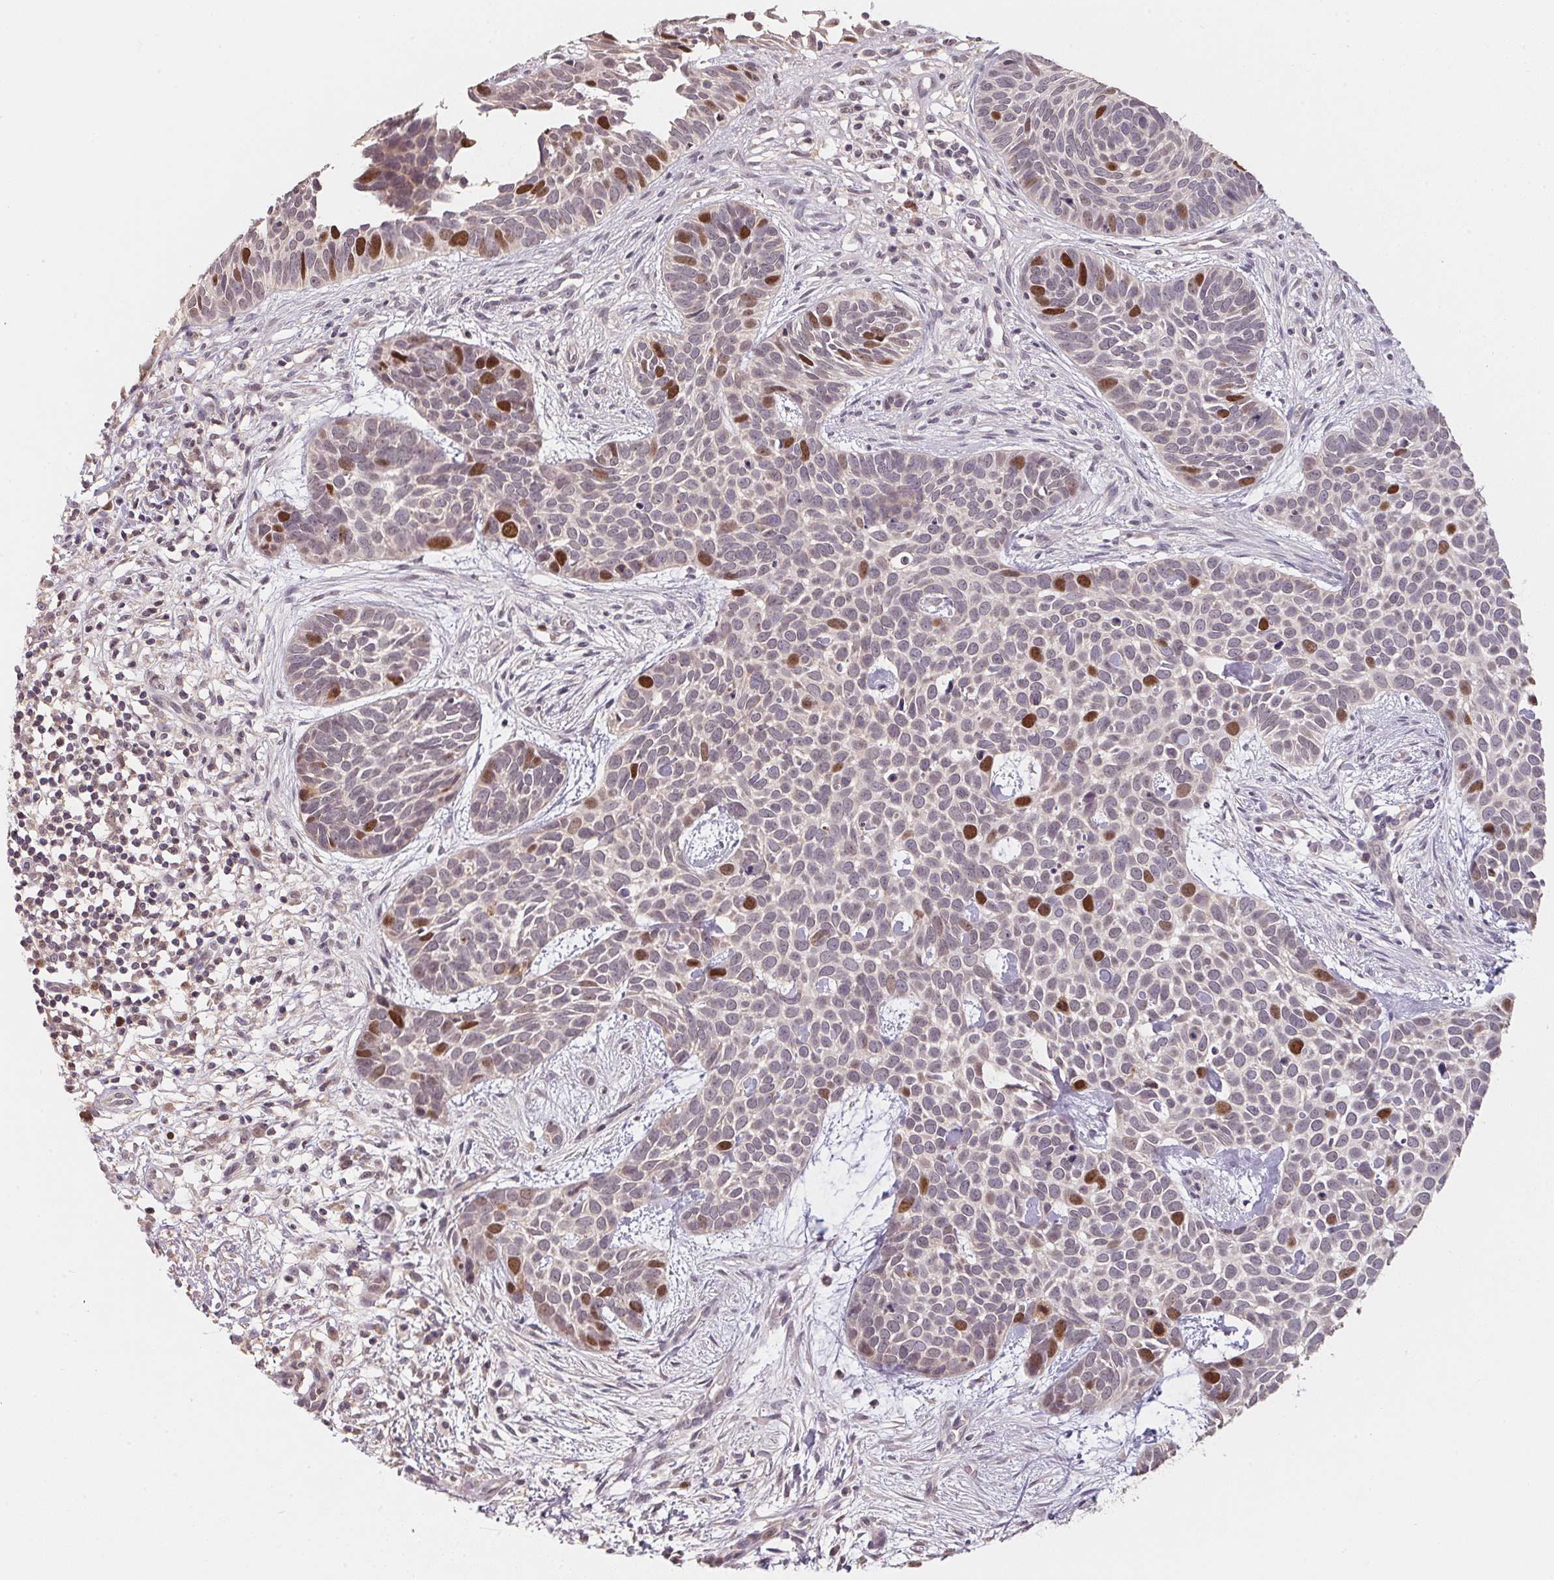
{"staining": {"intensity": "strong", "quantity": "<25%", "location": "nuclear"}, "tissue": "skin cancer", "cell_type": "Tumor cells", "image_type": "cancer", "snomed": [{"axis": "morphology", "description": "Basal cell carcinoma"}, {"axis": "topography", "description": "Skin"}], "caption": "This is an image of immunohistochemistry staining of basal cell carcinoma (skin), which shows strong positivity in the nuclear of tumor cells.", "gene": "KIFC1", "patient": {"sex": "male", "age": 69}}